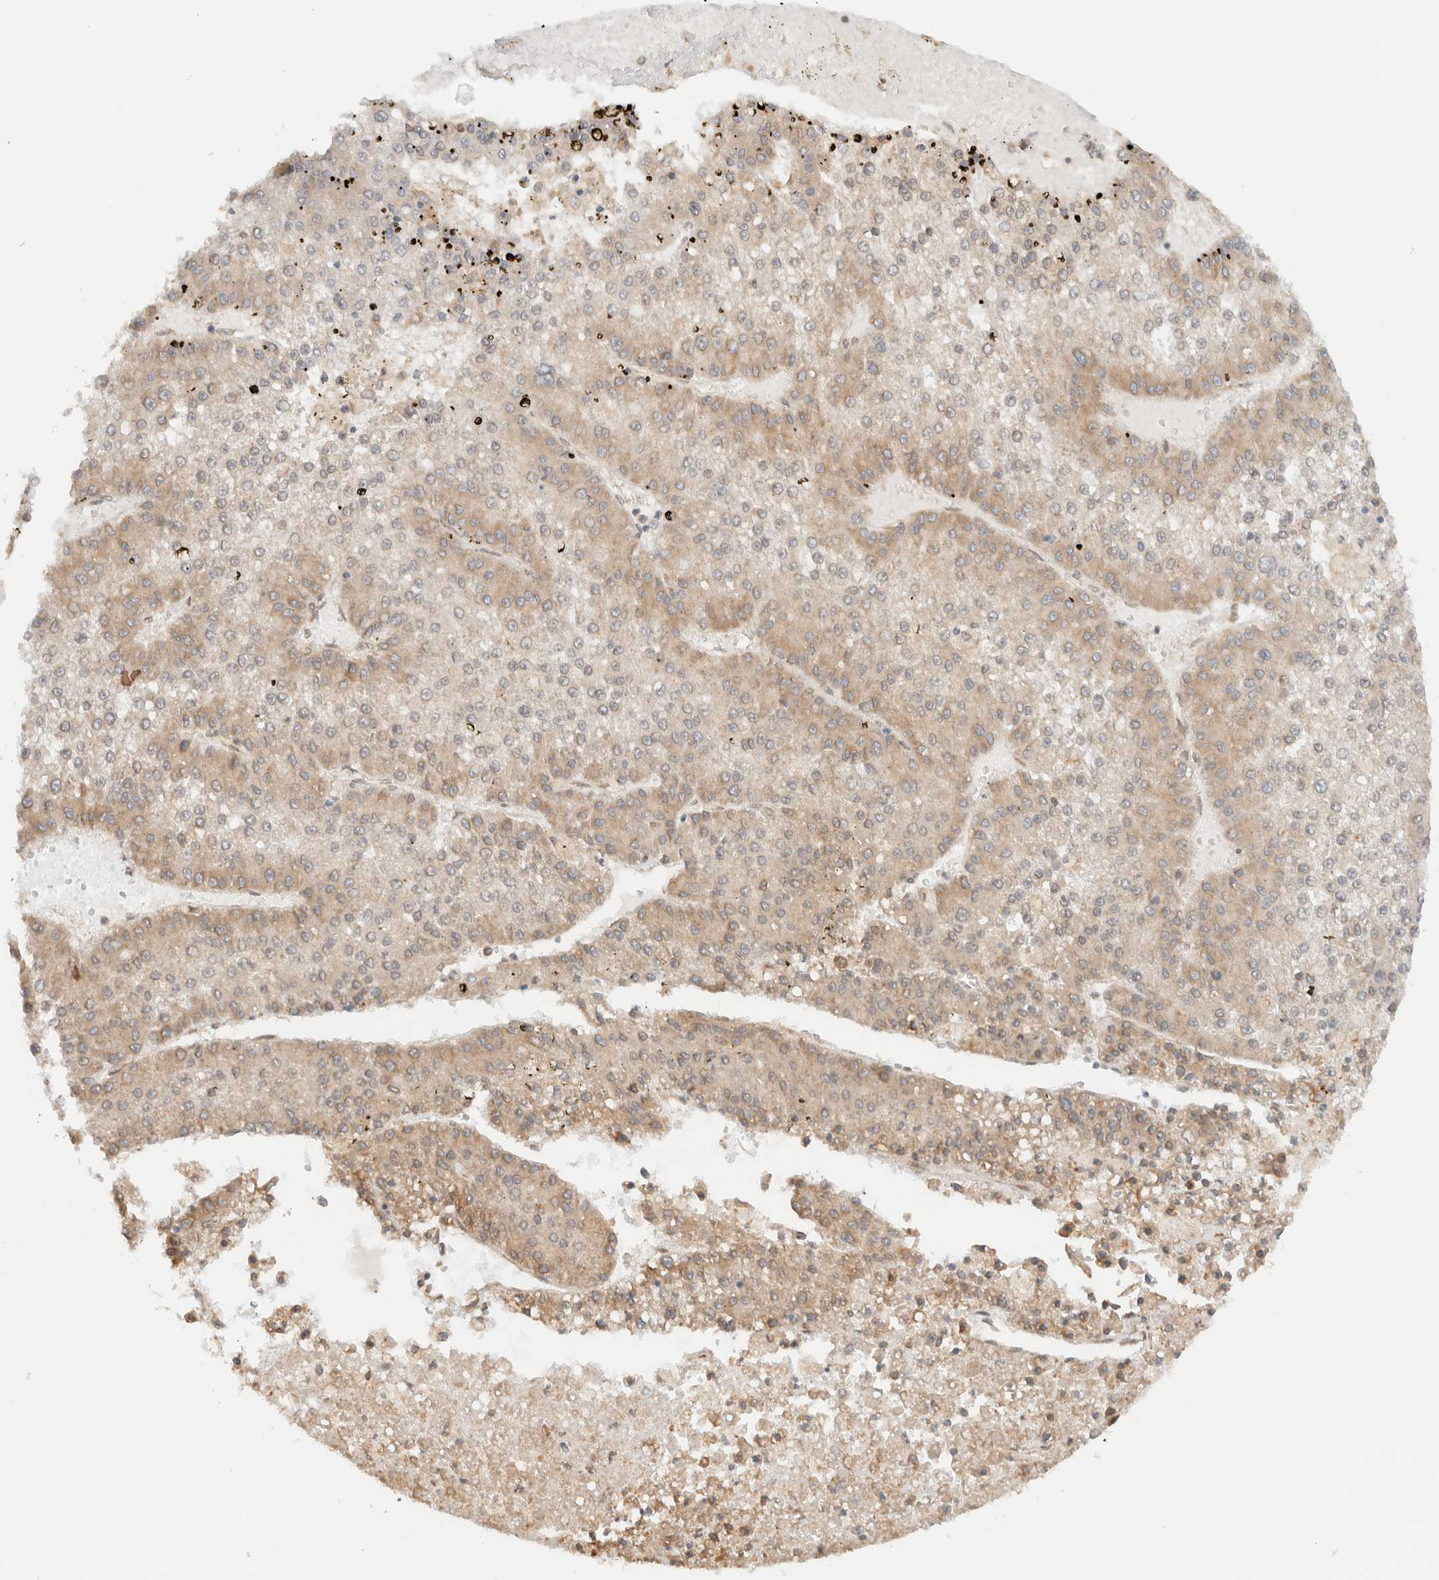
{"staining": {"intensity": "moderate", "quantity": "25%-75%", "location": "cytoplasmic/membranous"}, "tissue": "liver cancer", "cell_type": "Tumor cells", "image_type": "cancer", "snomed": [{"axis": "morphology", "description": "Carcinoma, Hepatocellular, NOS"}, {"axis": "topography", "description": "Liver"}], "caption": "Protein expression analysis of liver hepatocellular carcinoma shows moderate cytoplasmic/membranous expression in about 25%-75% of tumor cells.", "gene": "ARFGEF2", "patient": {"sex": "female", "age": 73}}